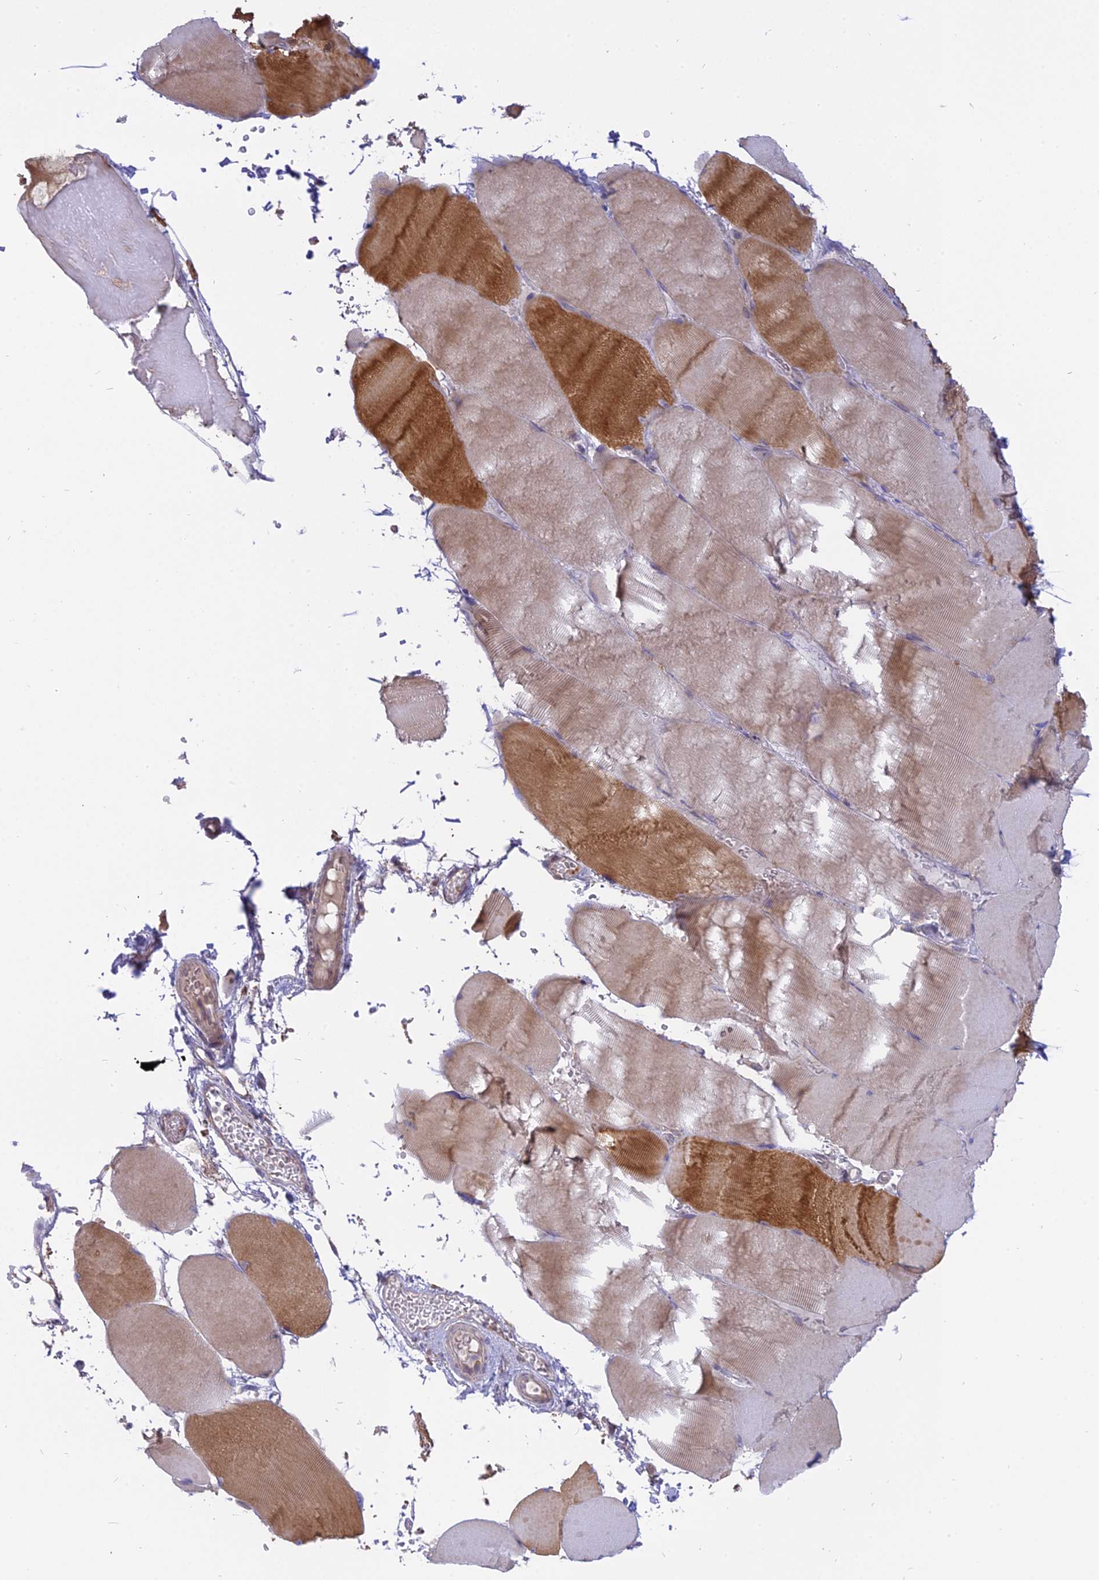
{"staining": {"intensity": "moderate", "quantity": "25%-75%", "location": "cytoplasmic/membranous"}, "tissue": "skeletal muscle", "cell_type": "Myocytes", "image_type": "normal", "snomed": [{"axis": "morphology", "description": "Normal tissue, NOS"}, {"axis": "topography", "description": "Skeletal muscle"}, {"axis": "topography", "description": "Head-Neck"}], "caption": "Immunohistochemistry (IHC) photomicrograph of benign skeletal muscle: skeletal muscle stained using immunohistochemistry (IHC) demonstrates medium levels of moderate protein expression localized specifically in the cytoplasmic/membranous of myocytes, appearing as a cytoplasmic/membranous brown color.", "gene": "IL21R", "patient": {"sex": "male", "age": 66}}